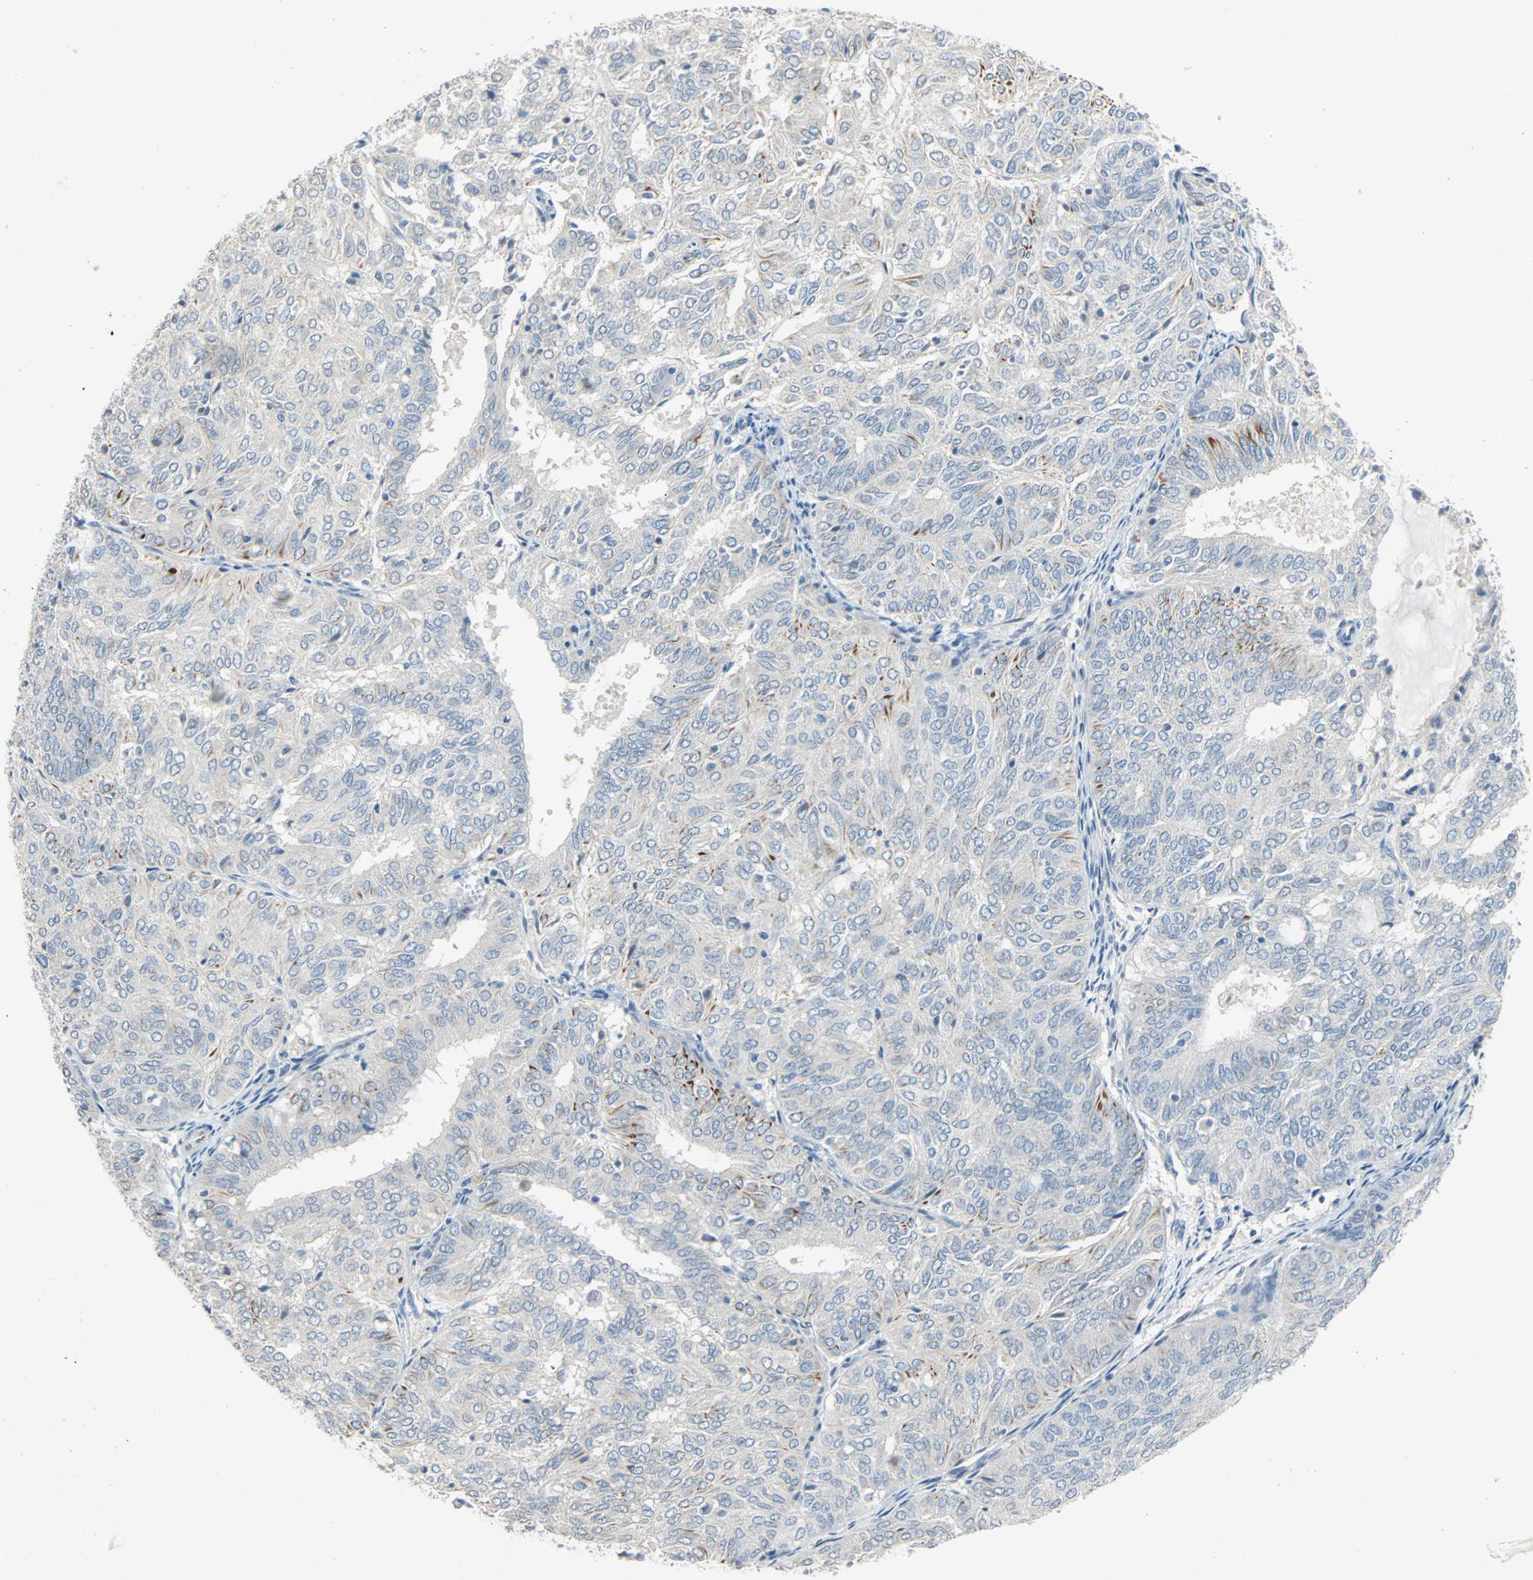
{"staining": {"intensity": "moderate", "quantity": "<25%", "location": "cytoplasmic/membranous"}, "tissue": "endometrial cancer", "cell_type": "Tumor cells", "image_type": "cancer", "snomed": [{"axis": "morphology", "description": "Adenocarcinoma, NOS"}, {"axis": "topography", "description": "Uterus"}], "caption": "This micrograph exhibits endometrial adenocarcinoma stained with IHC to label a protein in brown. The cytoplasmic/membranous of tumor cells show moderate positivity for the protein. Nuclei are counter-stained blue.", "gene": "PCDHB2", "patient": {"sex": "female", "age": 60}}